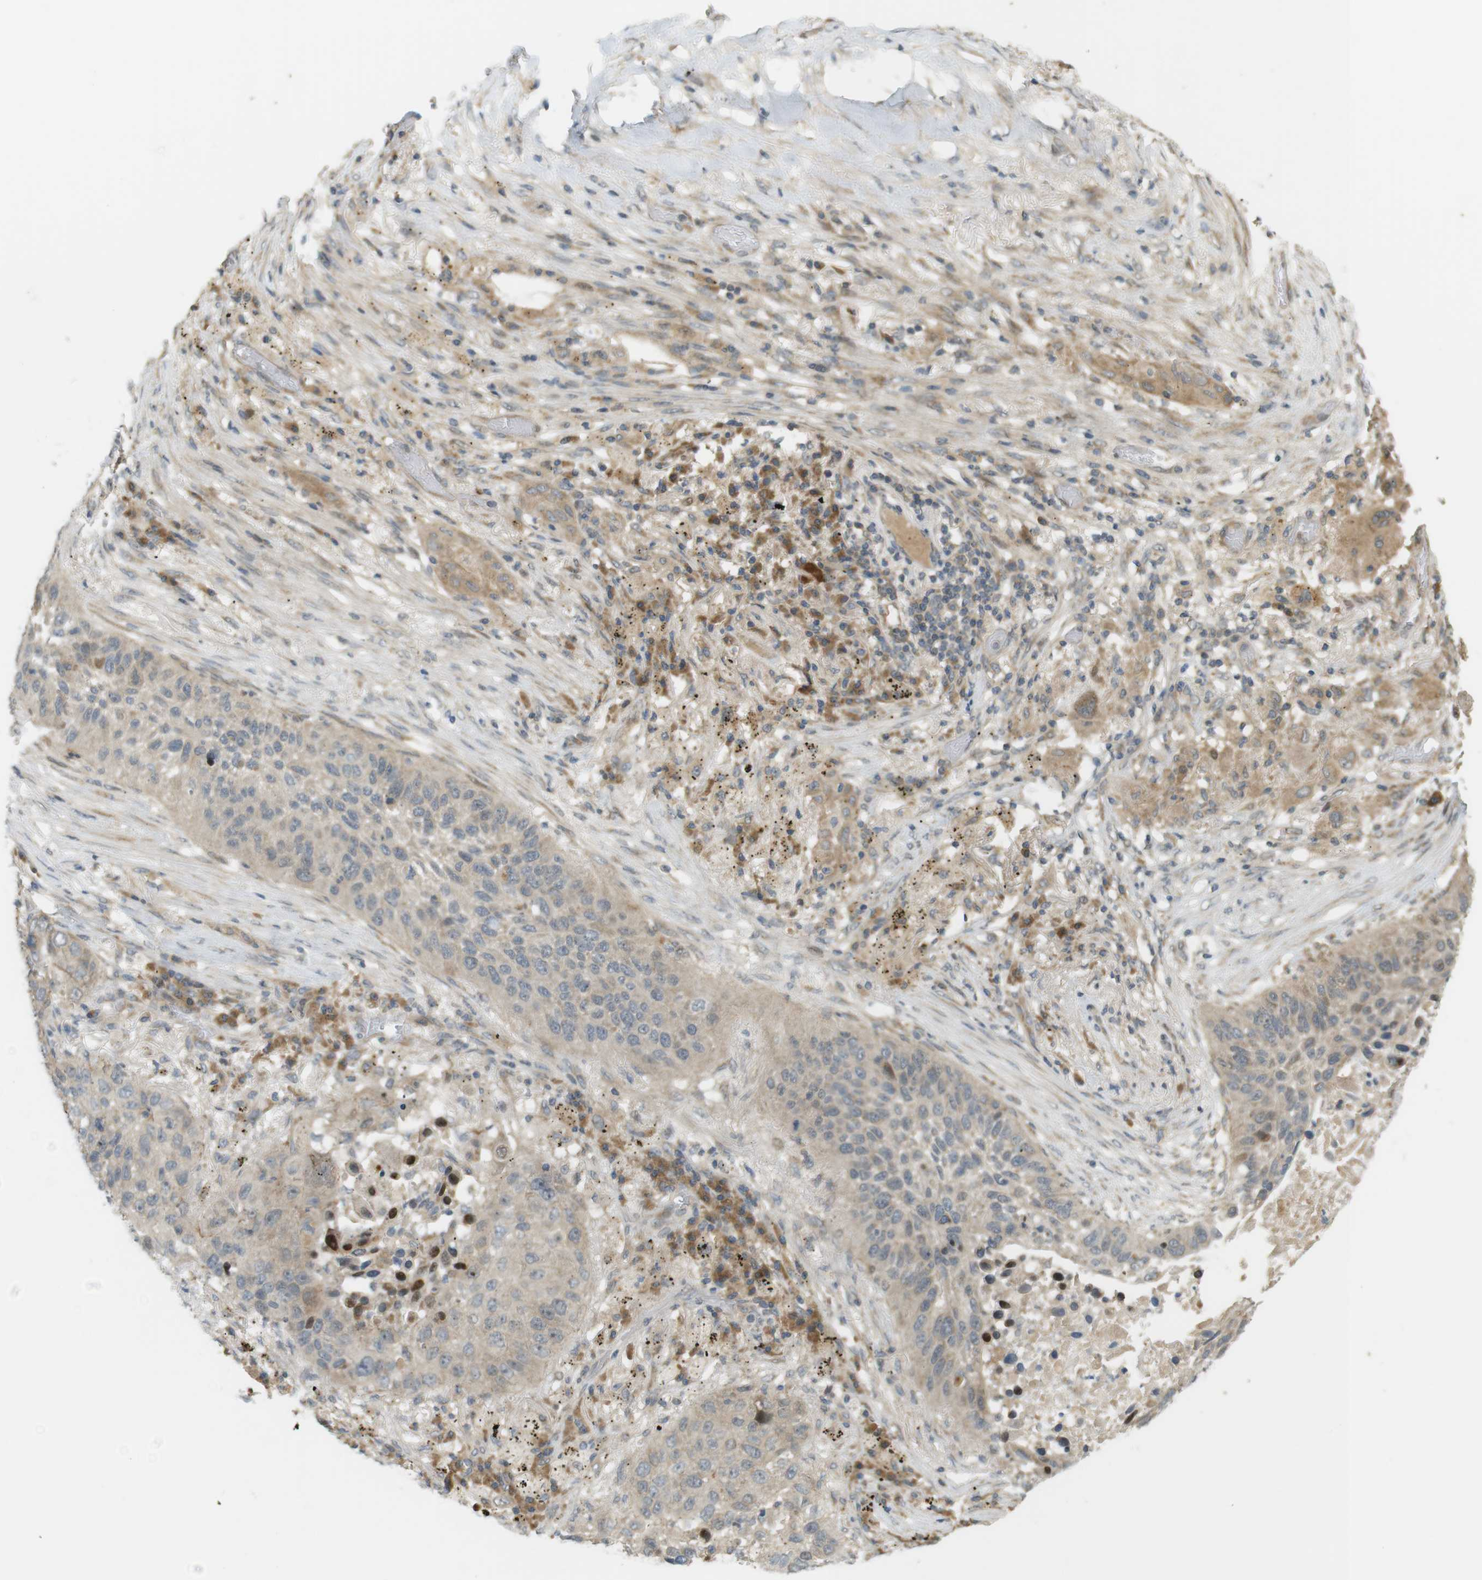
{"staining": {"intensity": "moderate", "quantity": "<25%", "location": "cytoplasmic/membranous"}, "tissue": "lung cancer", "cell_type": "Tumor cells", "image_type": "cancer", "snomed": [{"axis": "morphology", "description": "Squamous cell carcinoma, NOS"}, {"axis": "topography", "description": "Lung"}], "caption": "Human squamous cell carcinoma (lung) stained for a protein (brown) demonstrates moderate cytoplasmic/membranous positive staining in about <25% of tumor cells.", "gene": "CLRN3", "patient": {"sex": "male", "age": 57}}